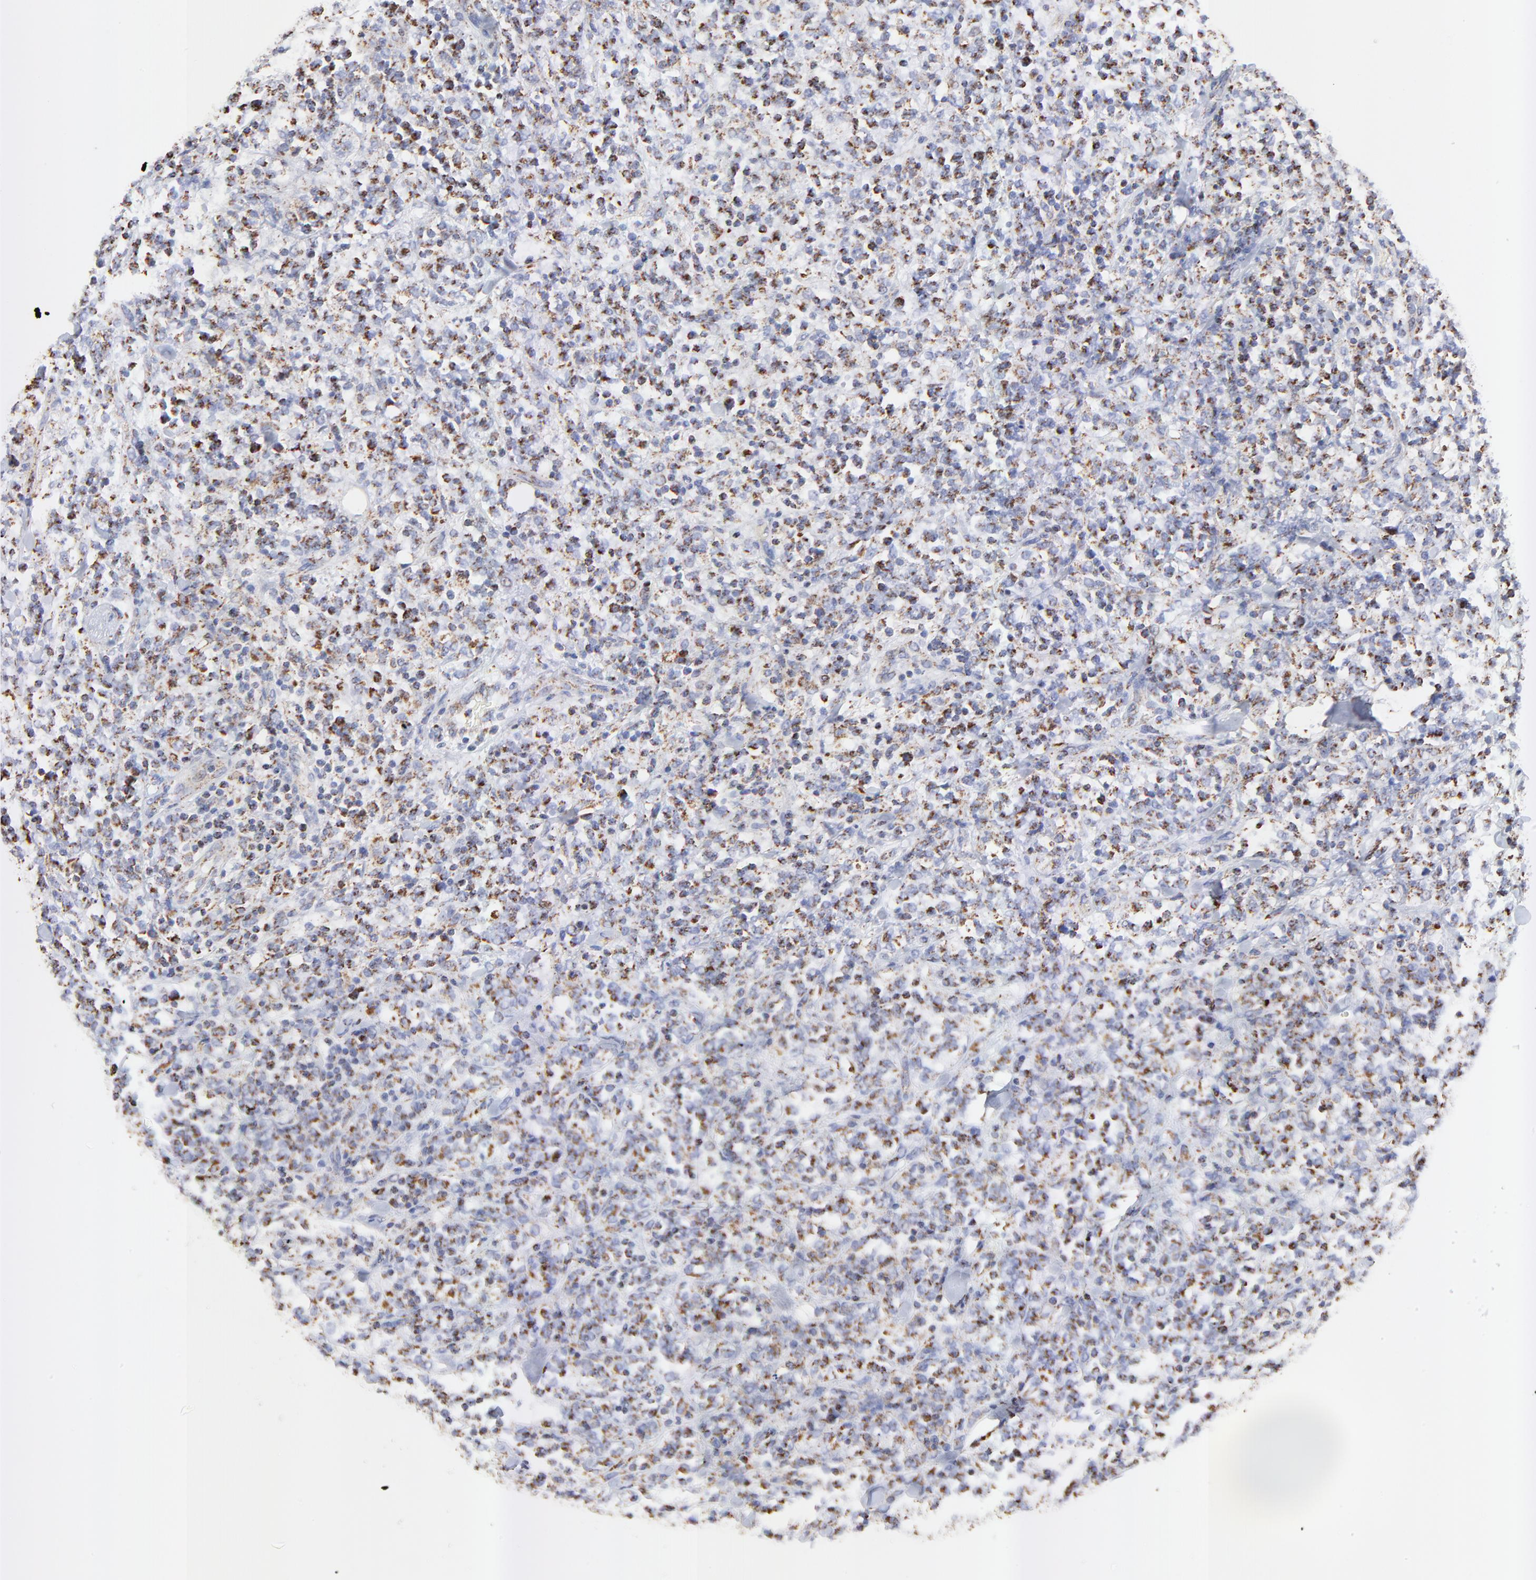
{"staining": {"intensity": "moderate", "quantity": "25%-75%", "location": "cytoplasmic/membranous"}, "tissue": "lymphoma", "cell_type": "Tumor cells", "image_type": "cancer", "snomed": [{"axis": "morphology", "description": "Malignant lymphoma, non-Hodgkin's type, High grade"}, {"axis": "topography", "description": "Soft tissue"}], "caption": "About 25%-75% of tumor cells in high-grade malignant lymphoma, non-Hodgkin's type reveal moderate cytoplasmic/membranous protein expression as visualized by brown immunohistochemical staining.", "gene": "COX4I1", "patient": {"sex": "male", "age": 18}}